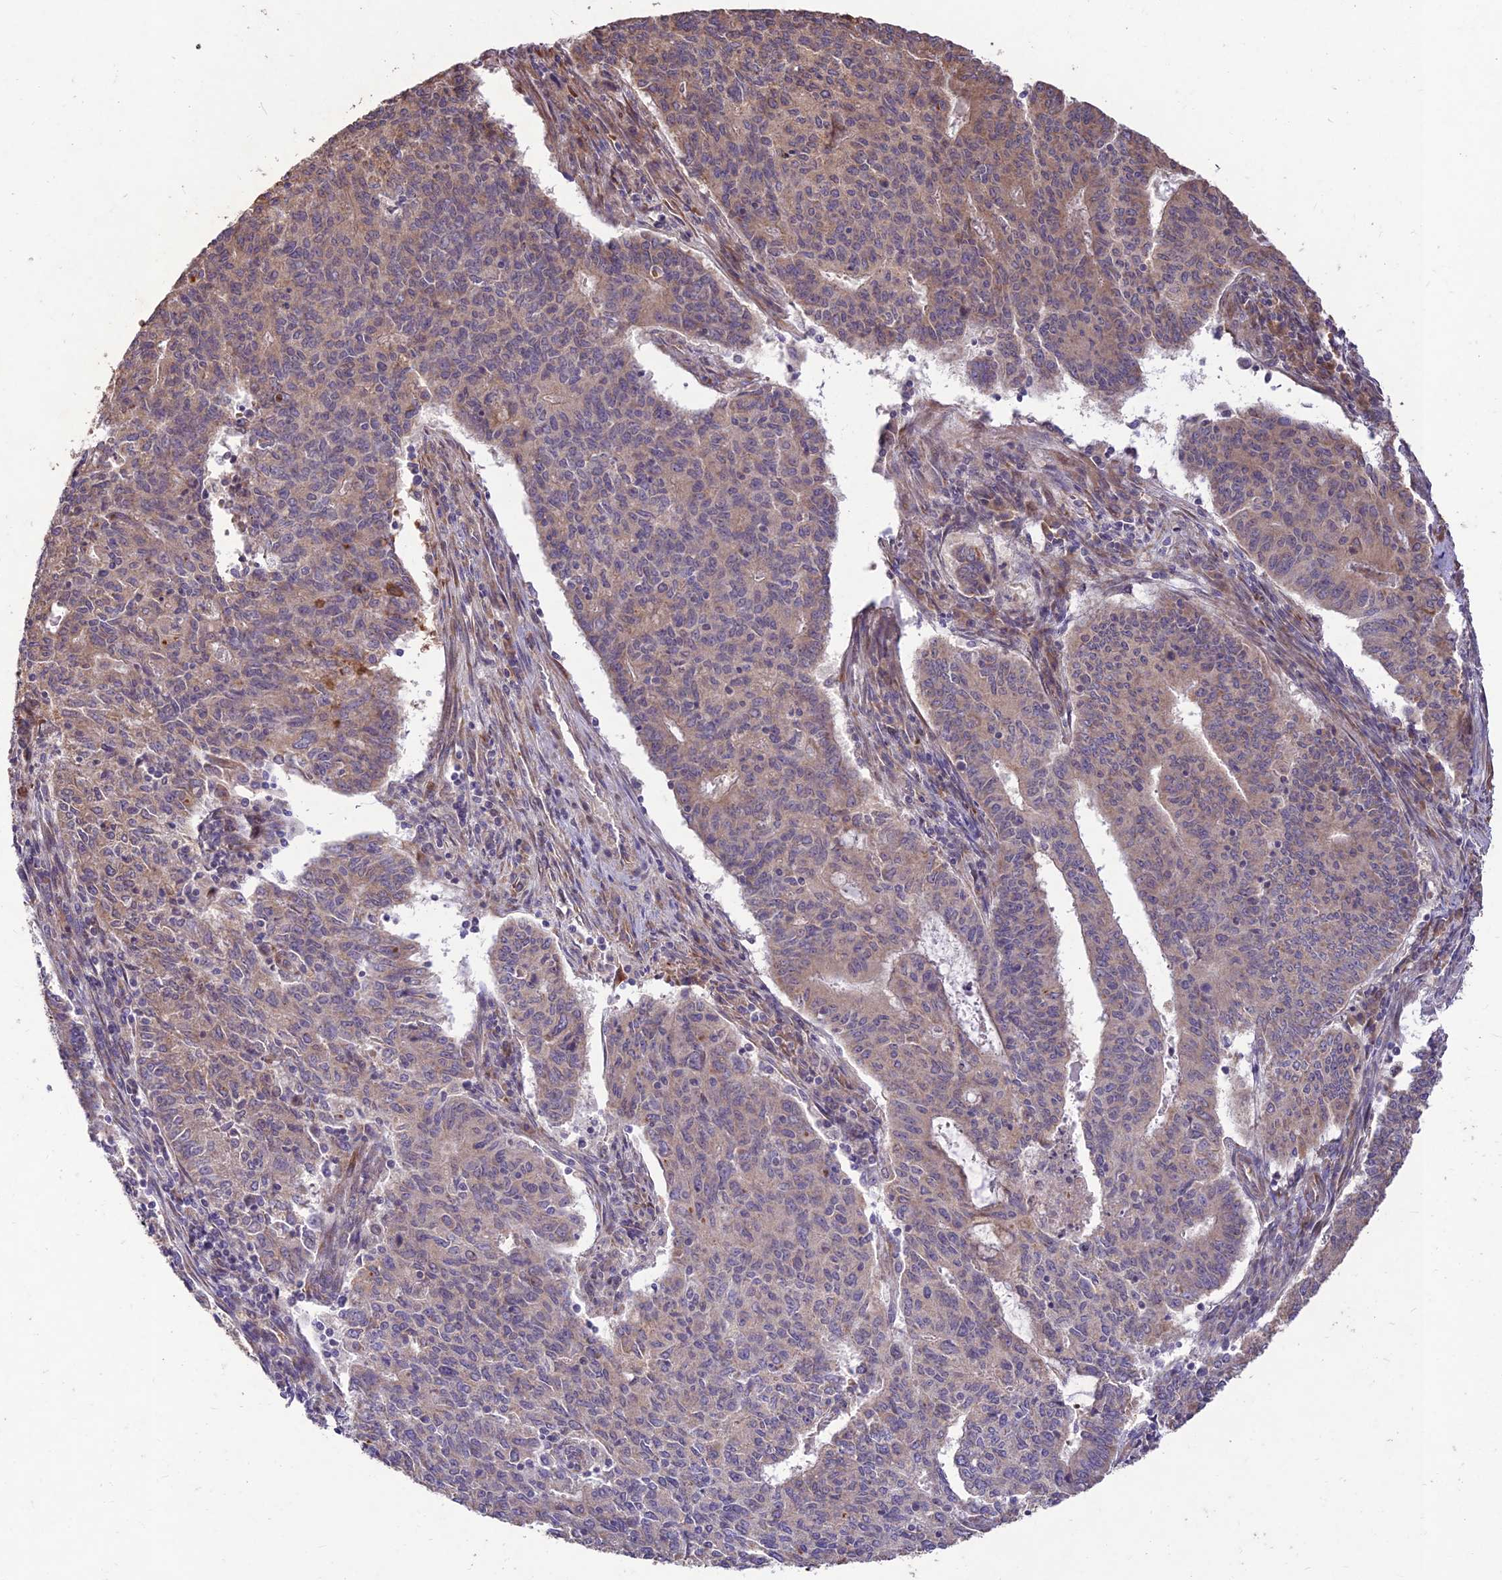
{"staining": {"intensity": "weak", "quantity": "25%-75%", "location": "cytoplasmic/membranous"}, "tissue": "endometrial cancer", "cell_type": "Tumor cells", "image_type": "cancer", "snomed": [{"axis": "morphology", "description": "Adenocarcinoma, NOS"}, {"axis": "topography", "description": "Endometrium"}], "caption": "Immunohistochemical staining of human adenocarcinoma (endometrial) demonstrates low levels of weak cytoplasmic/membranous staining in about 25%-75% of tumor cells.", "gene": "PPP1R11", "patient": {"sex": "female", "age": 59}}